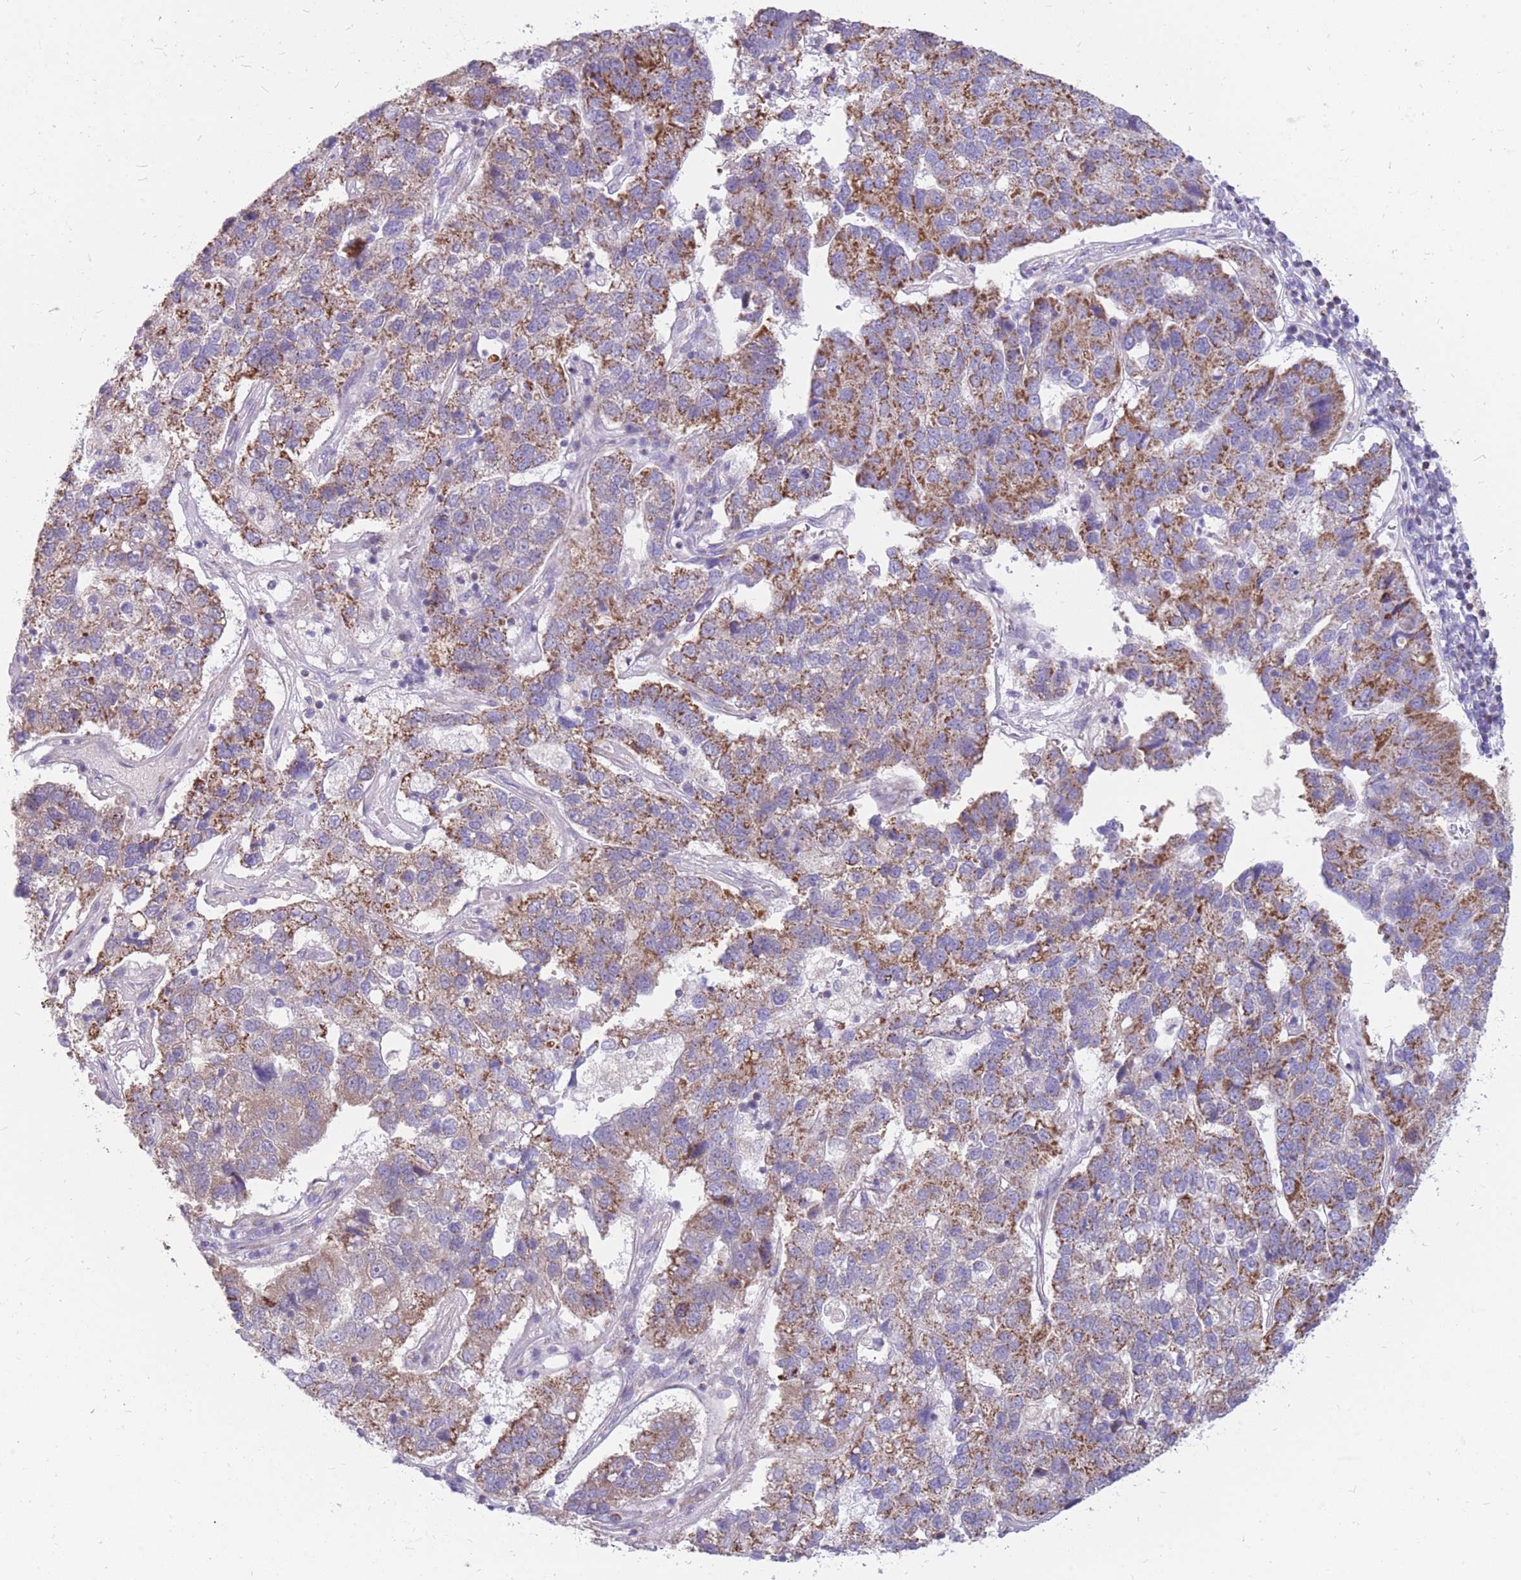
{"staining": {"intensity": "moderate", "quantity": ">75%", "location": "cytoplasmic/membranous"}, "tissue": "pancreatic cancer", "cell_type": "Tumor cells", "image_type": "cancer", "snomed": [{"axis": "morphology", "description": "Adenocarcinoma, NOS"}, {"axis": "topography", "description": "Pancreas"}], "caption": "Pancreatic cancer stained with a brown dye exhibits moderate cytoplasmic/membranous positive positivity in about >75% of tumor cells.", "gene": "PCSK1", "patient": {"sex": "female", "age": 61}}